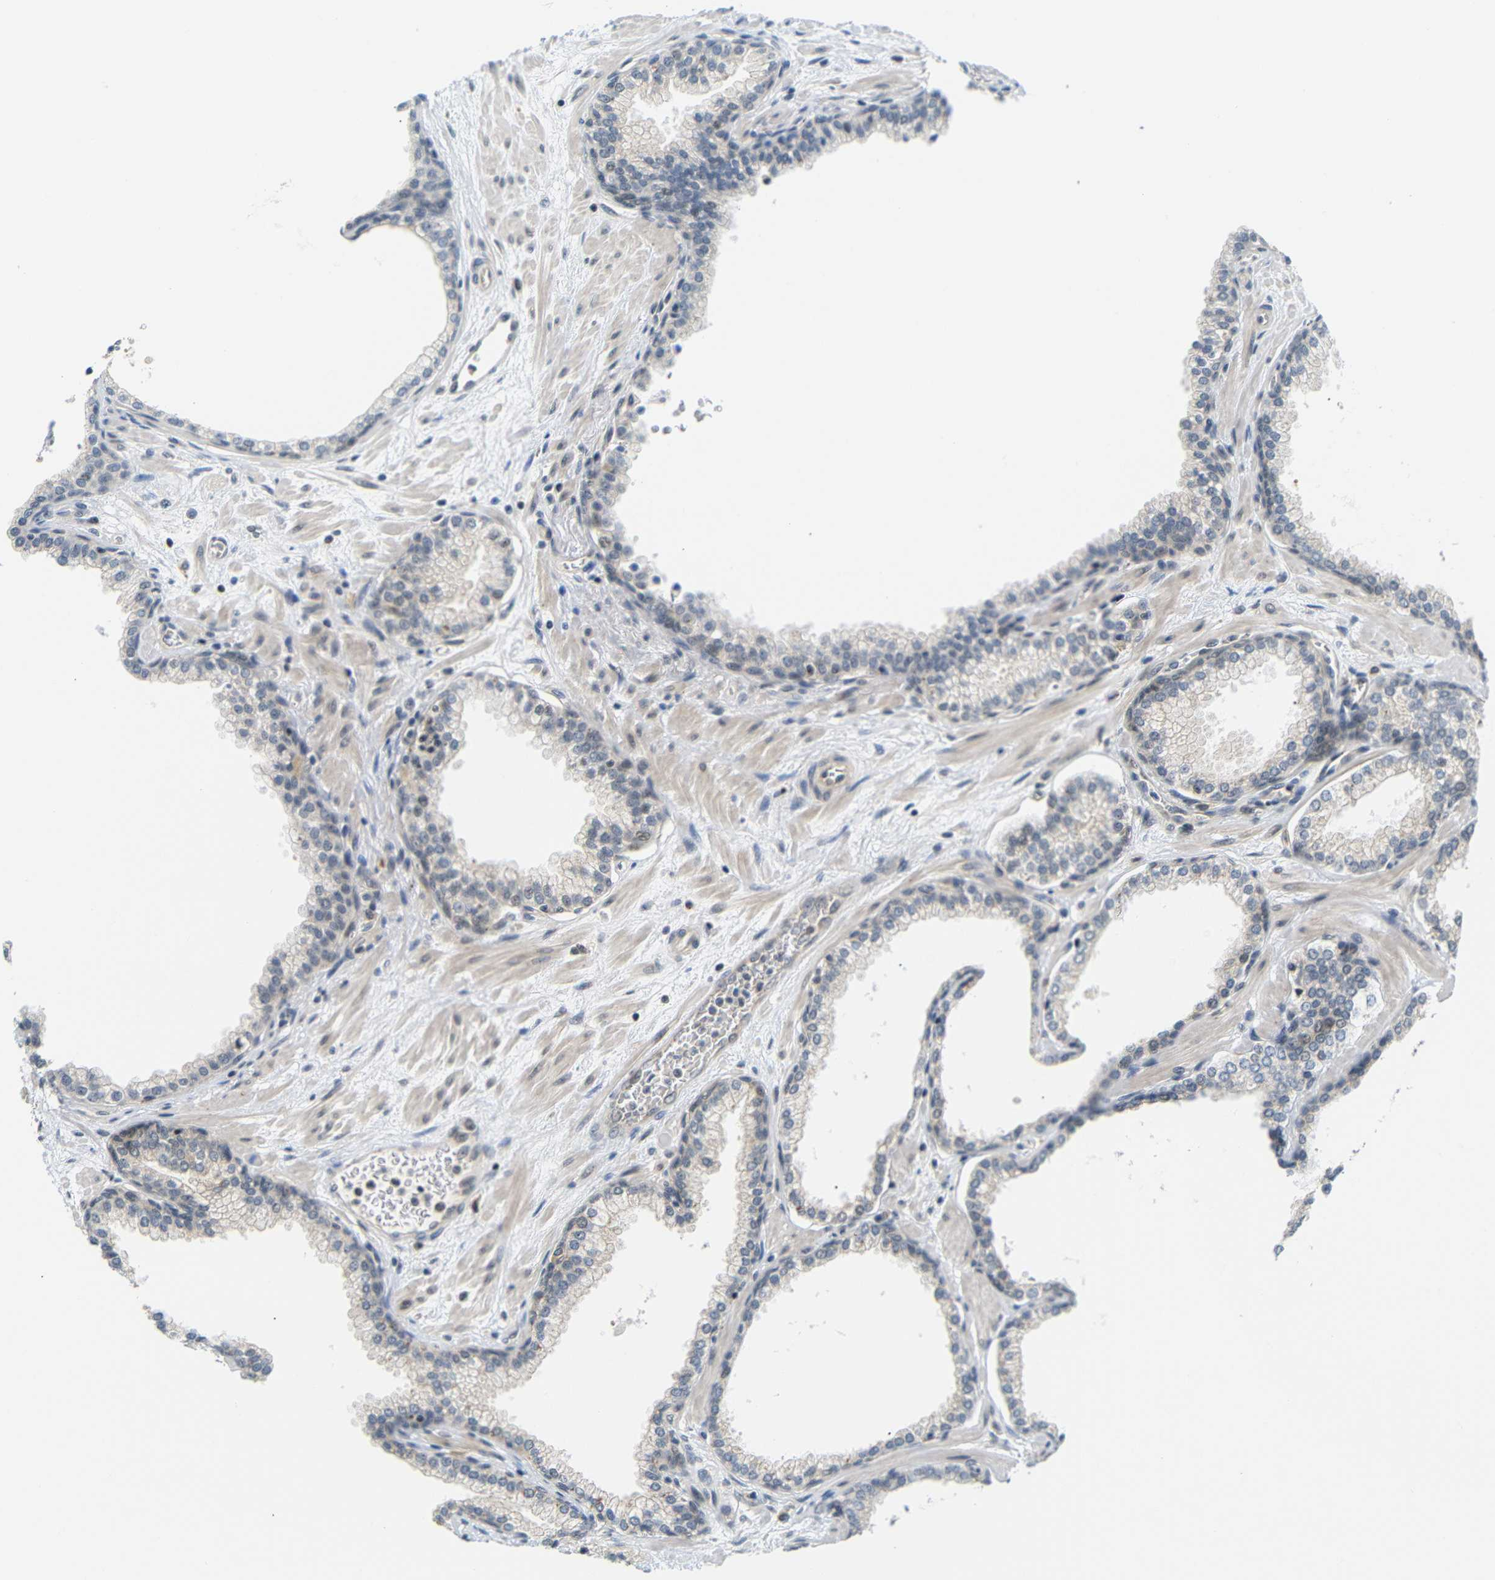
{"staining": {"intensity": "moderate", "quantity": "25%-75%", "location": "cytoplasmic/membranous,nuclear"}, "tissue": "prostate", "cell_type": "Glandular cells", "image_type": "normal", "snomed": [{"axis": "morphology", "description": "Normal tissue, NOS"}, {"axis": "morphology", "description": "Urothelial carcinoma, Low grade"}, {"axis": "topography", "description": "Urinary bladder"}, {"axis": "topography", "description": "Prostate"}], "caption": "Immunohistochemistry of unremarkable human prostate shows medium levels of moderate cytoplasmic/membranous,nuclear expression in approximately 25%-75% of glandular cells. (brown staining indicates protein expression, while blue staining denotes nuclei).", "gene": "GJA5", "patient": {"sex": "male", "age": 60}}